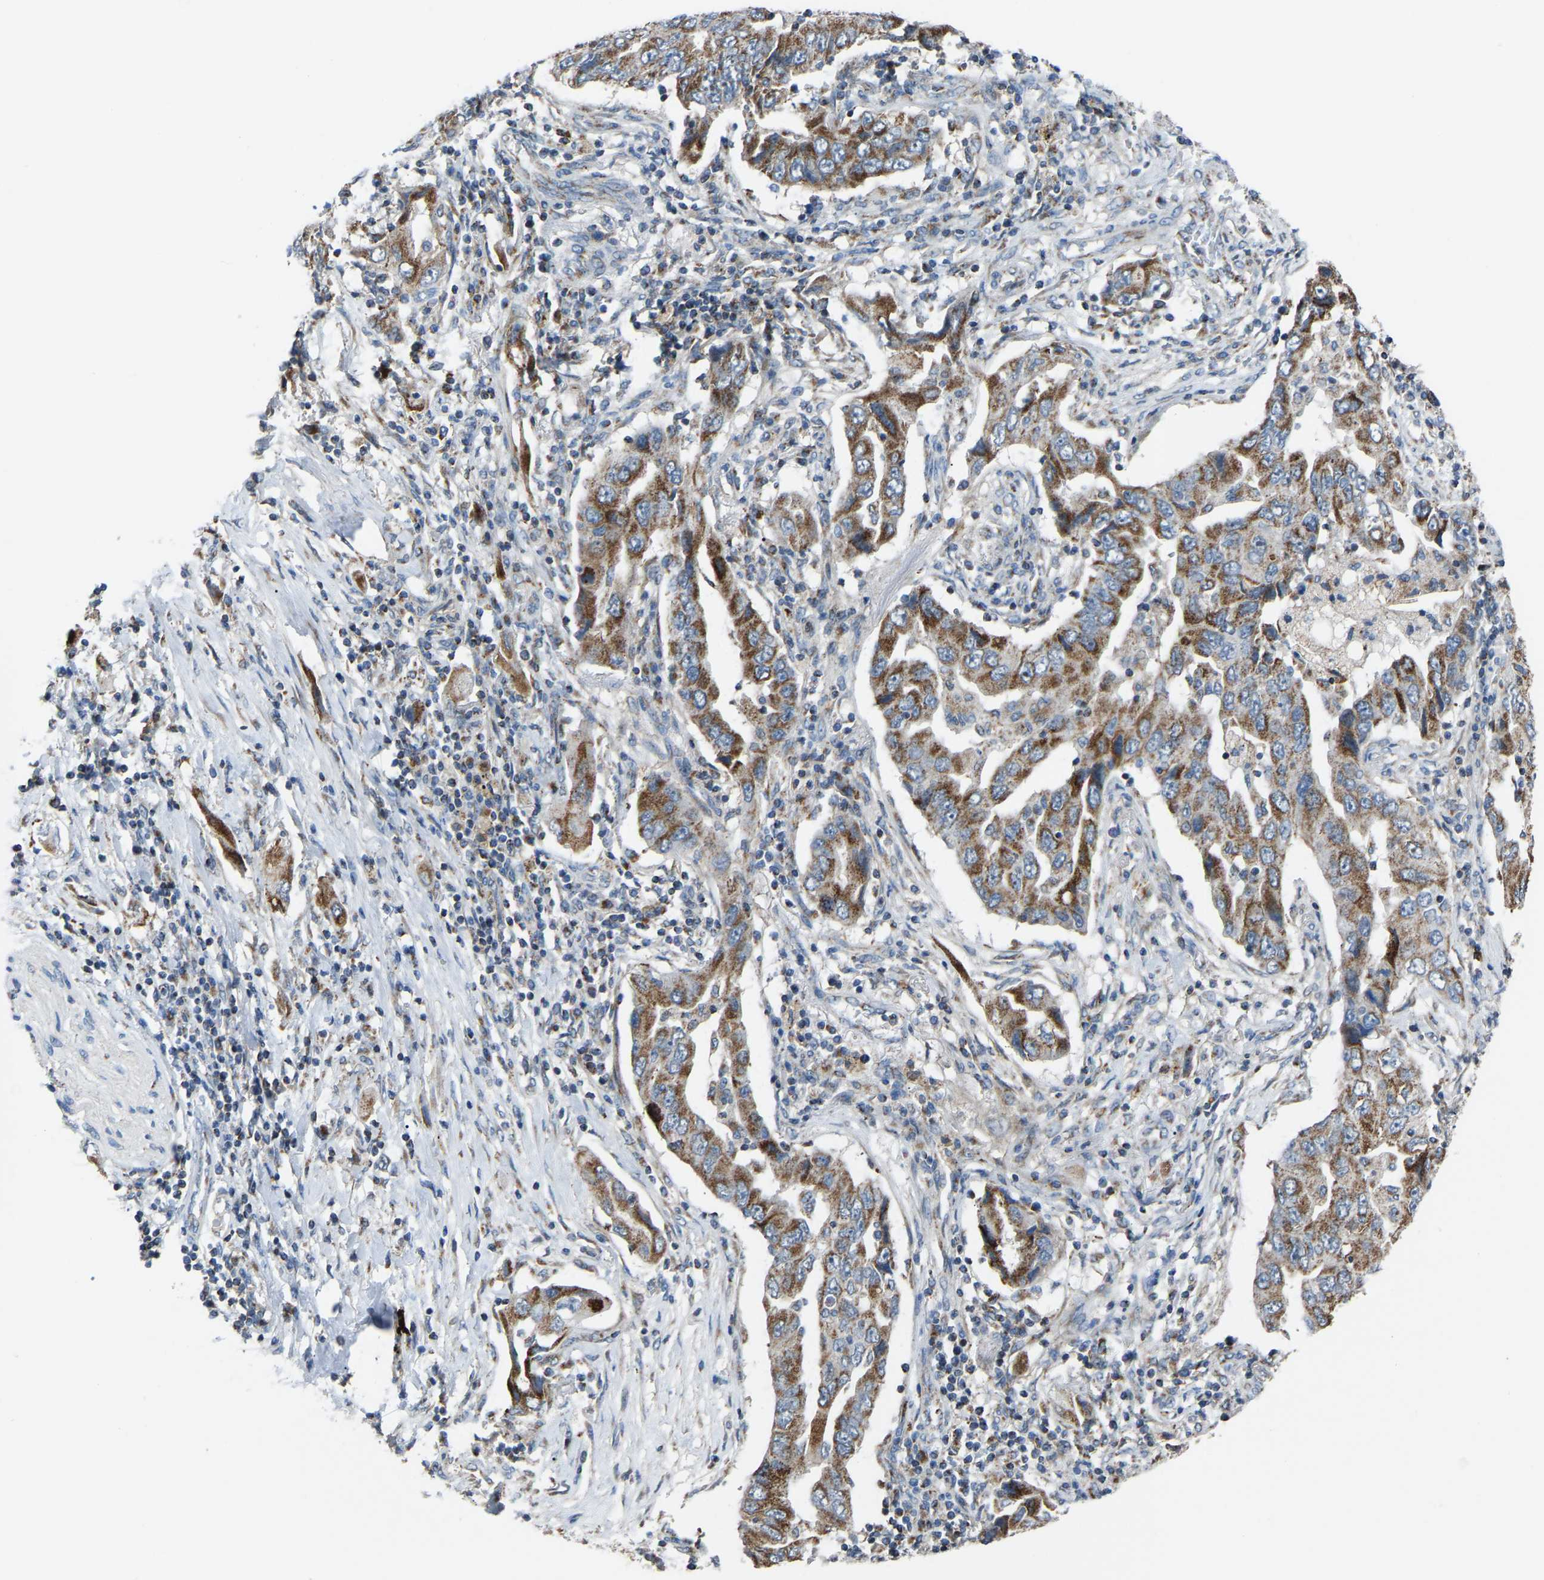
{"staining": {"intensity": "moderate", "quantity": ">75%", "location": "cytoplasmic/membranous"}, "tissue": "lung cancer", "cell_type": "Tumor cells", "image_type": "cancer", "snomed": [{"axis": "morphology", "description": "Adenocarcinoma, NOS"}, {"axis": "topography", "description": "Lung"}], "caption": "Approximately >75% of tumor cells in adenocarcinoma (lung) display moderate cytoplasmic/membranous protein staining as visualized by brown immunohistochemical staining.", "gene": "CANT1", "patient": {"sex": "female", "age": 65}}